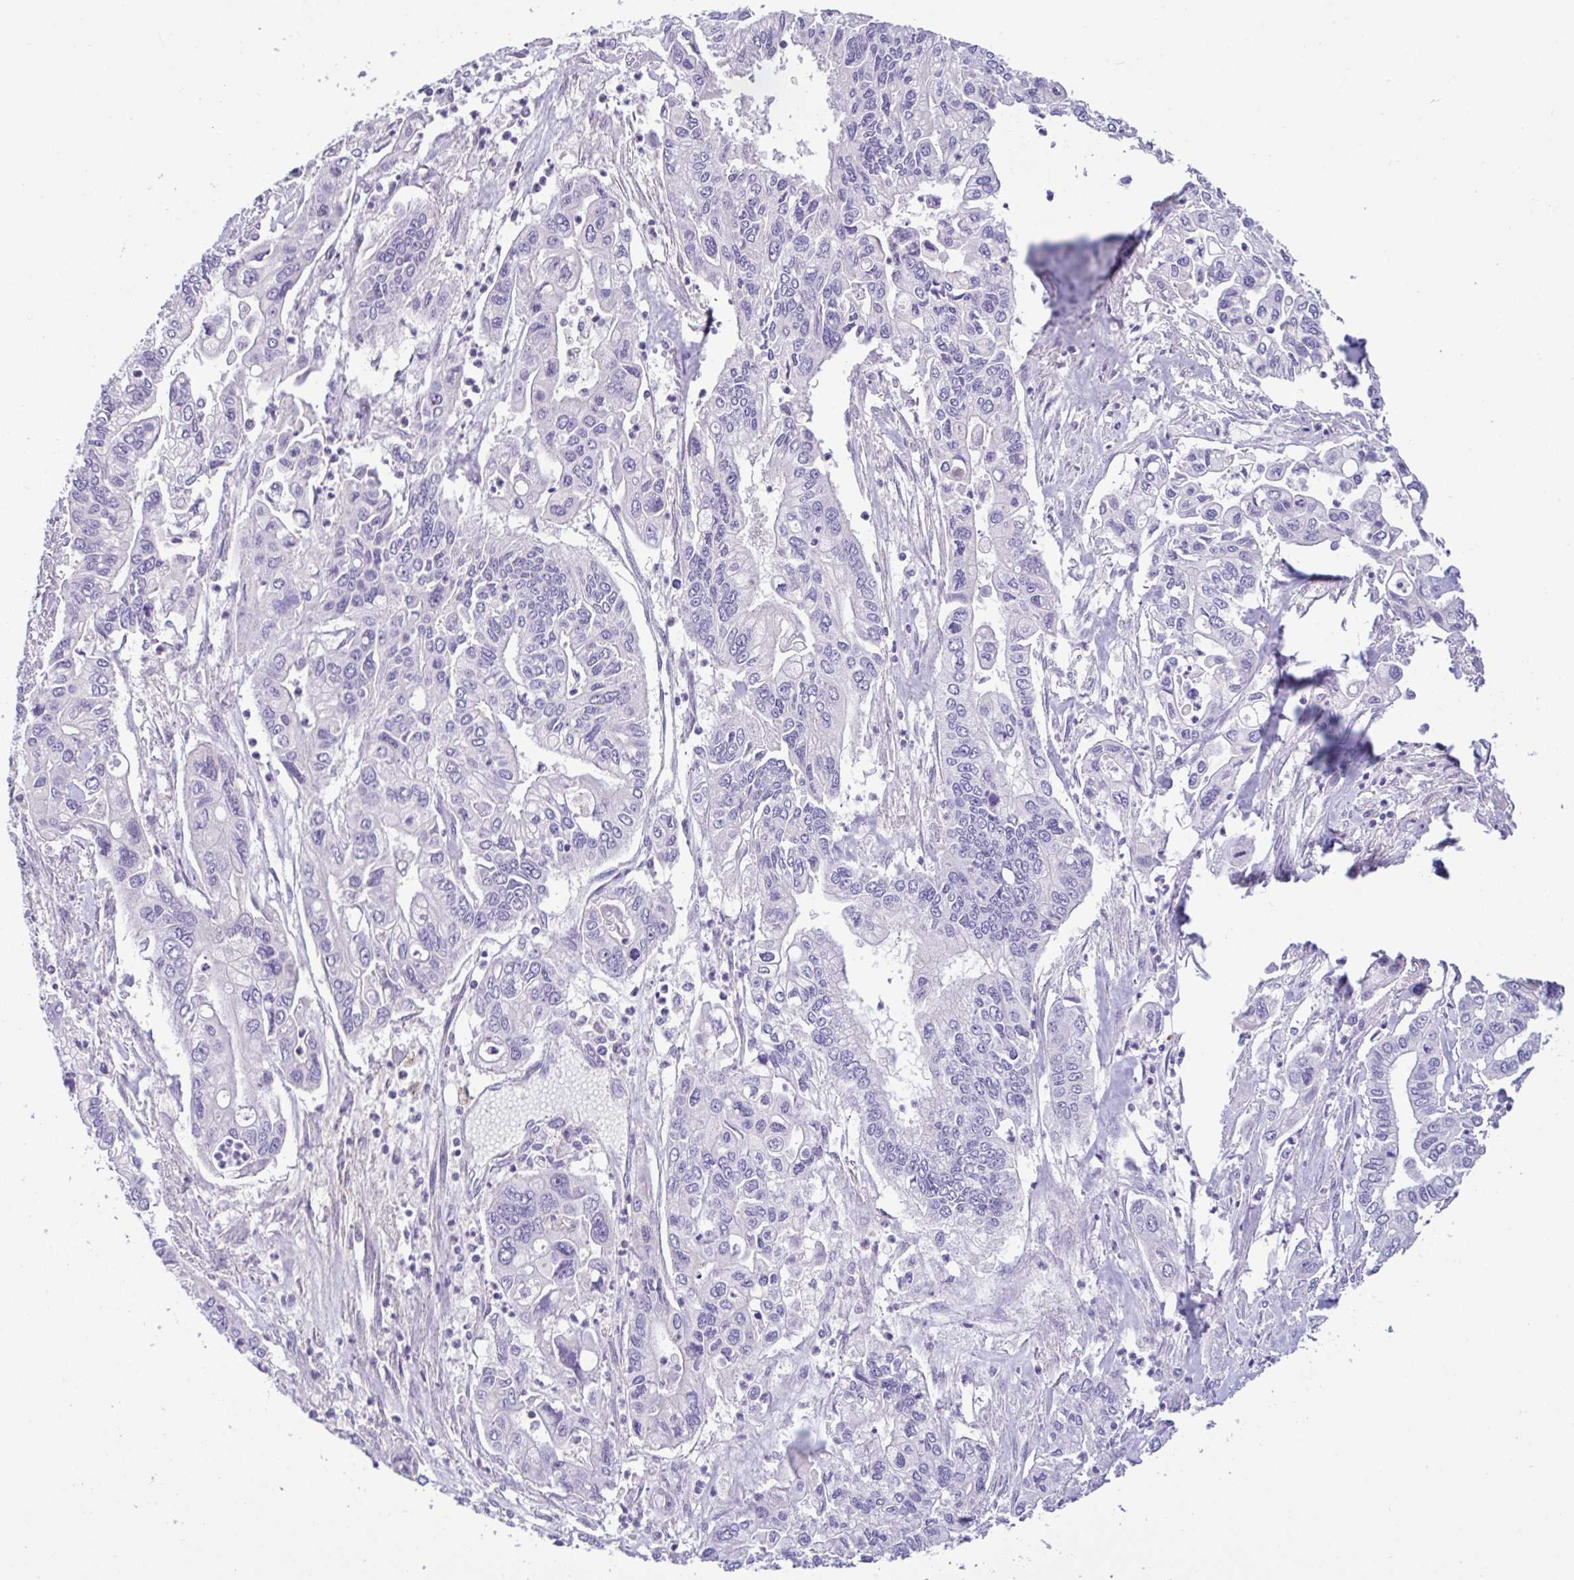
{"staining": {"intensity": "negative", "quantity": "none", "location": "none"}, "tissue": "pancreatic cancer", "cell_type": "Tumor cells", "image_type": "cancer", "snomed": [{"axis": "morphology", "description": "Adenocarcinoma, NOS"}, {"axis": "topography", "description": "Pancreas"}], "caption": "DAB immunohistochemical staining of pancreatic cancer displays no significant positivity in tumor cells.", "gene": "FBXL20", "patient": {"sex": "male", "age": 62}}